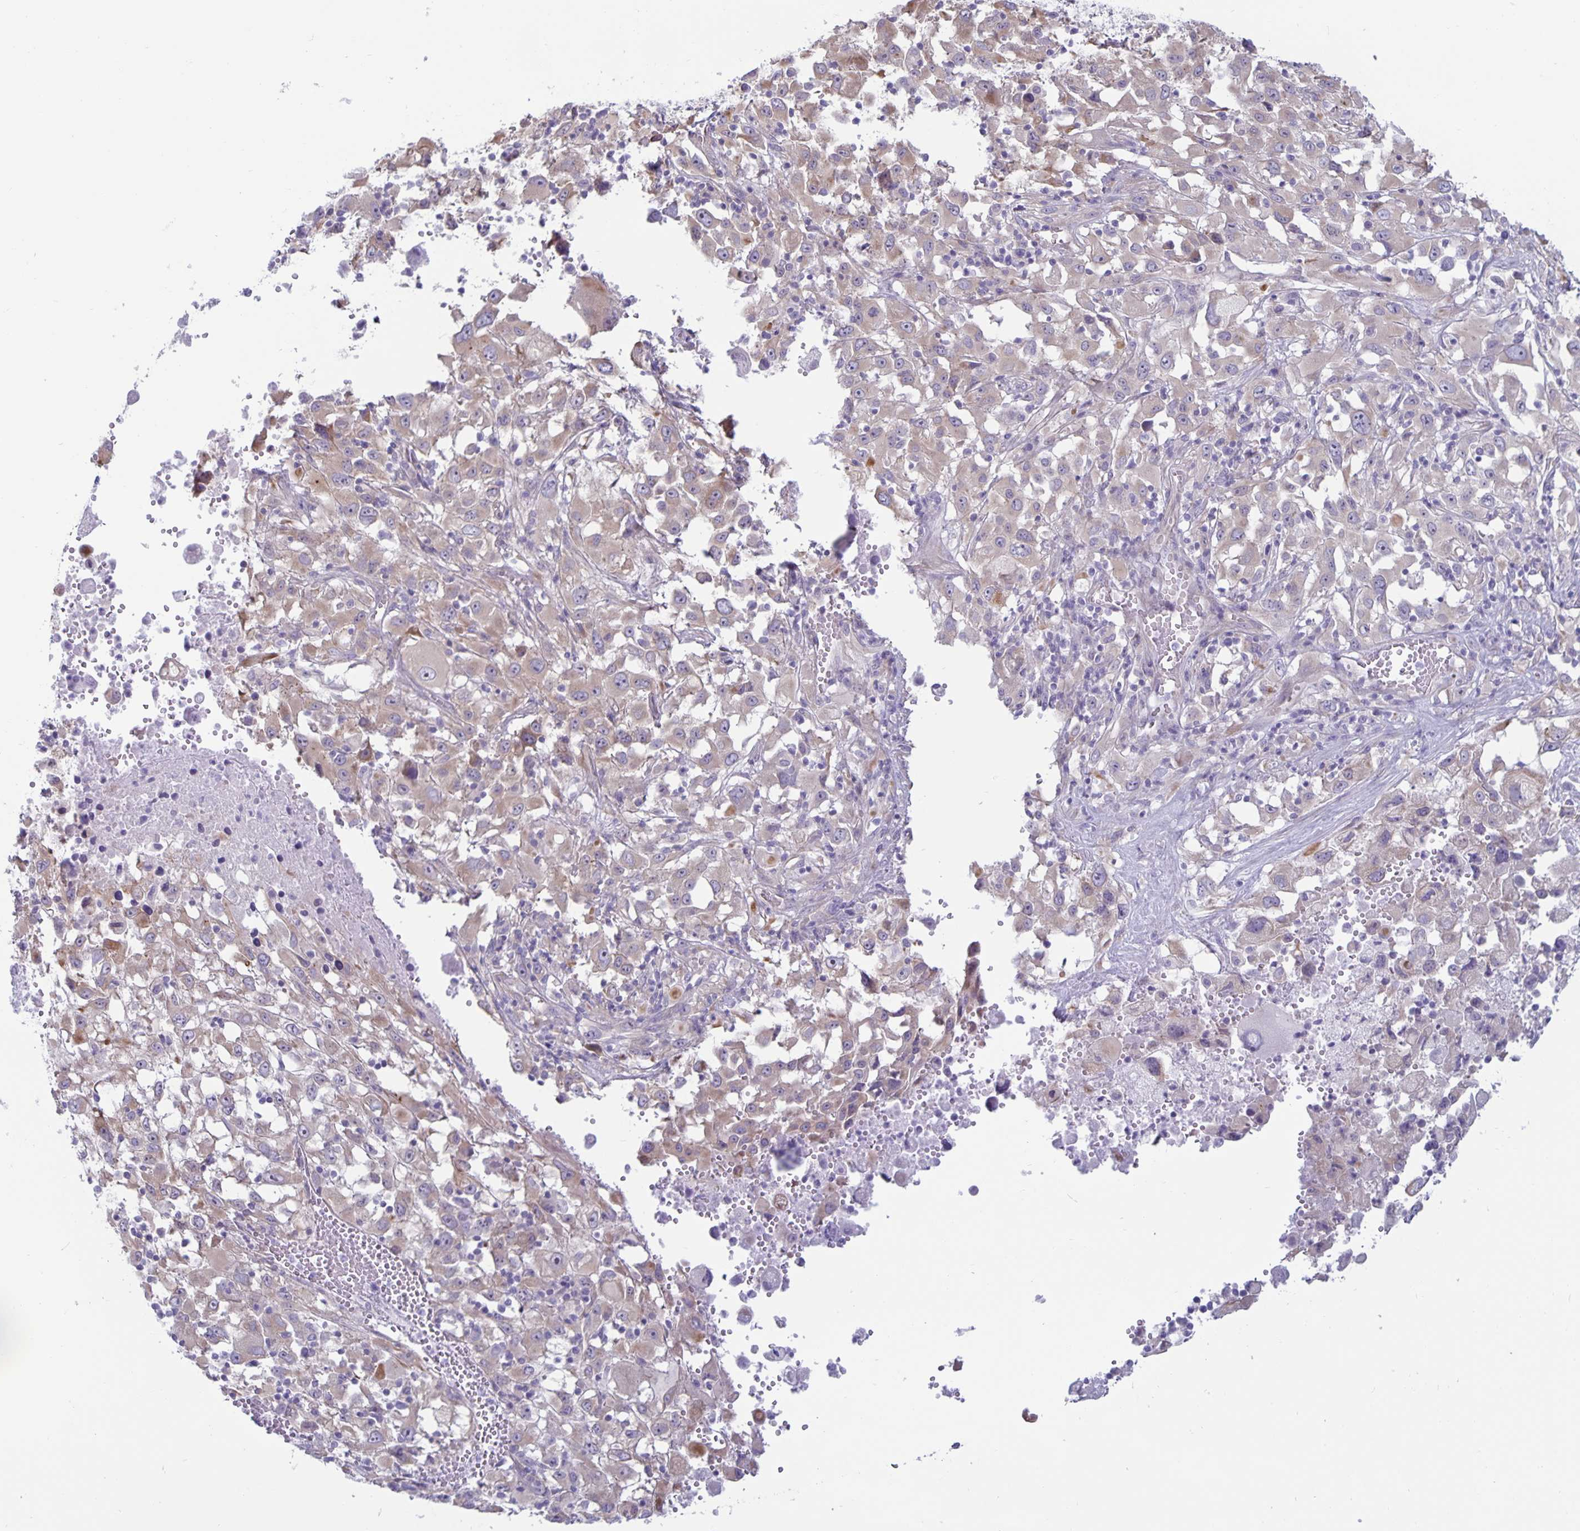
{"staining": {"intensity": "weak", "quantity": "25%-75%", "location": "cytoplasmic/membranous"}, "tissue": "melanoma", "cell_type": "Tumor cells", "image_type": "cancer", "snomed": [{"axis": "morphology", "description": "Malignant melanoma, Metastatic site"}, {"axis": "topography", "description": "Soft tissue"}], "caption": "Immunohistochemistry of human melanoma exhibits low levels of weak cytoplasmic/membranous expression in approximately 25%-75% of tumor cells.", "gene": "PLCB3", "patient": {"sex": "male", "age": 50}}